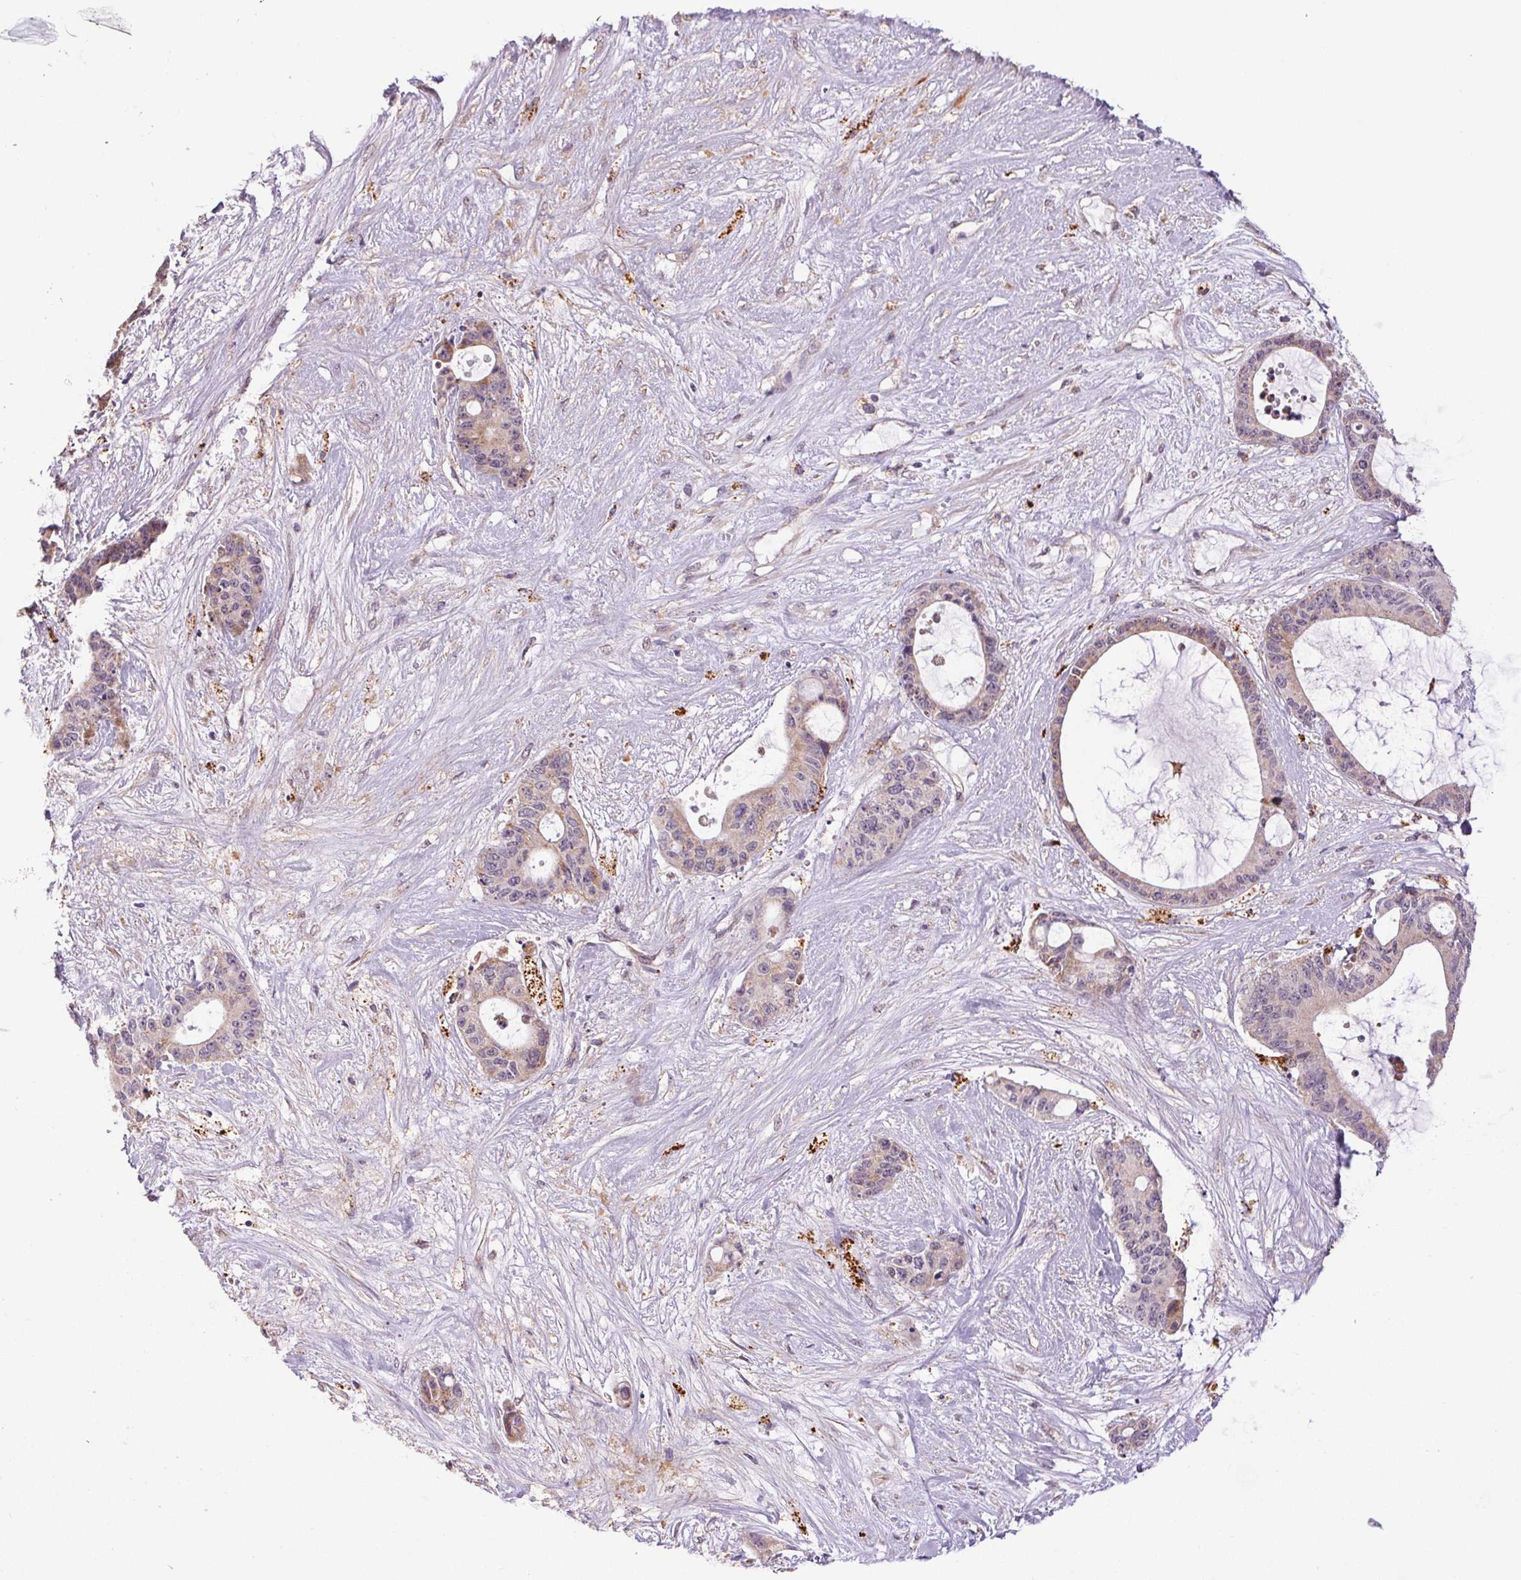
{"staining": {"intensity": "weak", "quantity": "<25%", "location": "cytoplasmic/membranous"}, "tissue": "liver cancer", "cell_type": "Tumor cells", "image_type": "cancer", "snomed": [{"axis": "morphology", "description": "Normal tissue, NOS"}, {"axis": "morphology", "description": "Cholangiocarcinoma"}, {"axis": "topography", "description": "Liver"}, {"axis": "topography", "description": "Peripheral nerve tissue"}], "caption": "This micrograph is of cholangiocarcinoma (liver) stained with immunohistochemistry to label a protein in brown with the nuclei are counter-stained blue. There is no positivity in tumor cells.", "gene": "ADH5", "patient": {"sex": "female", "age": 73}}